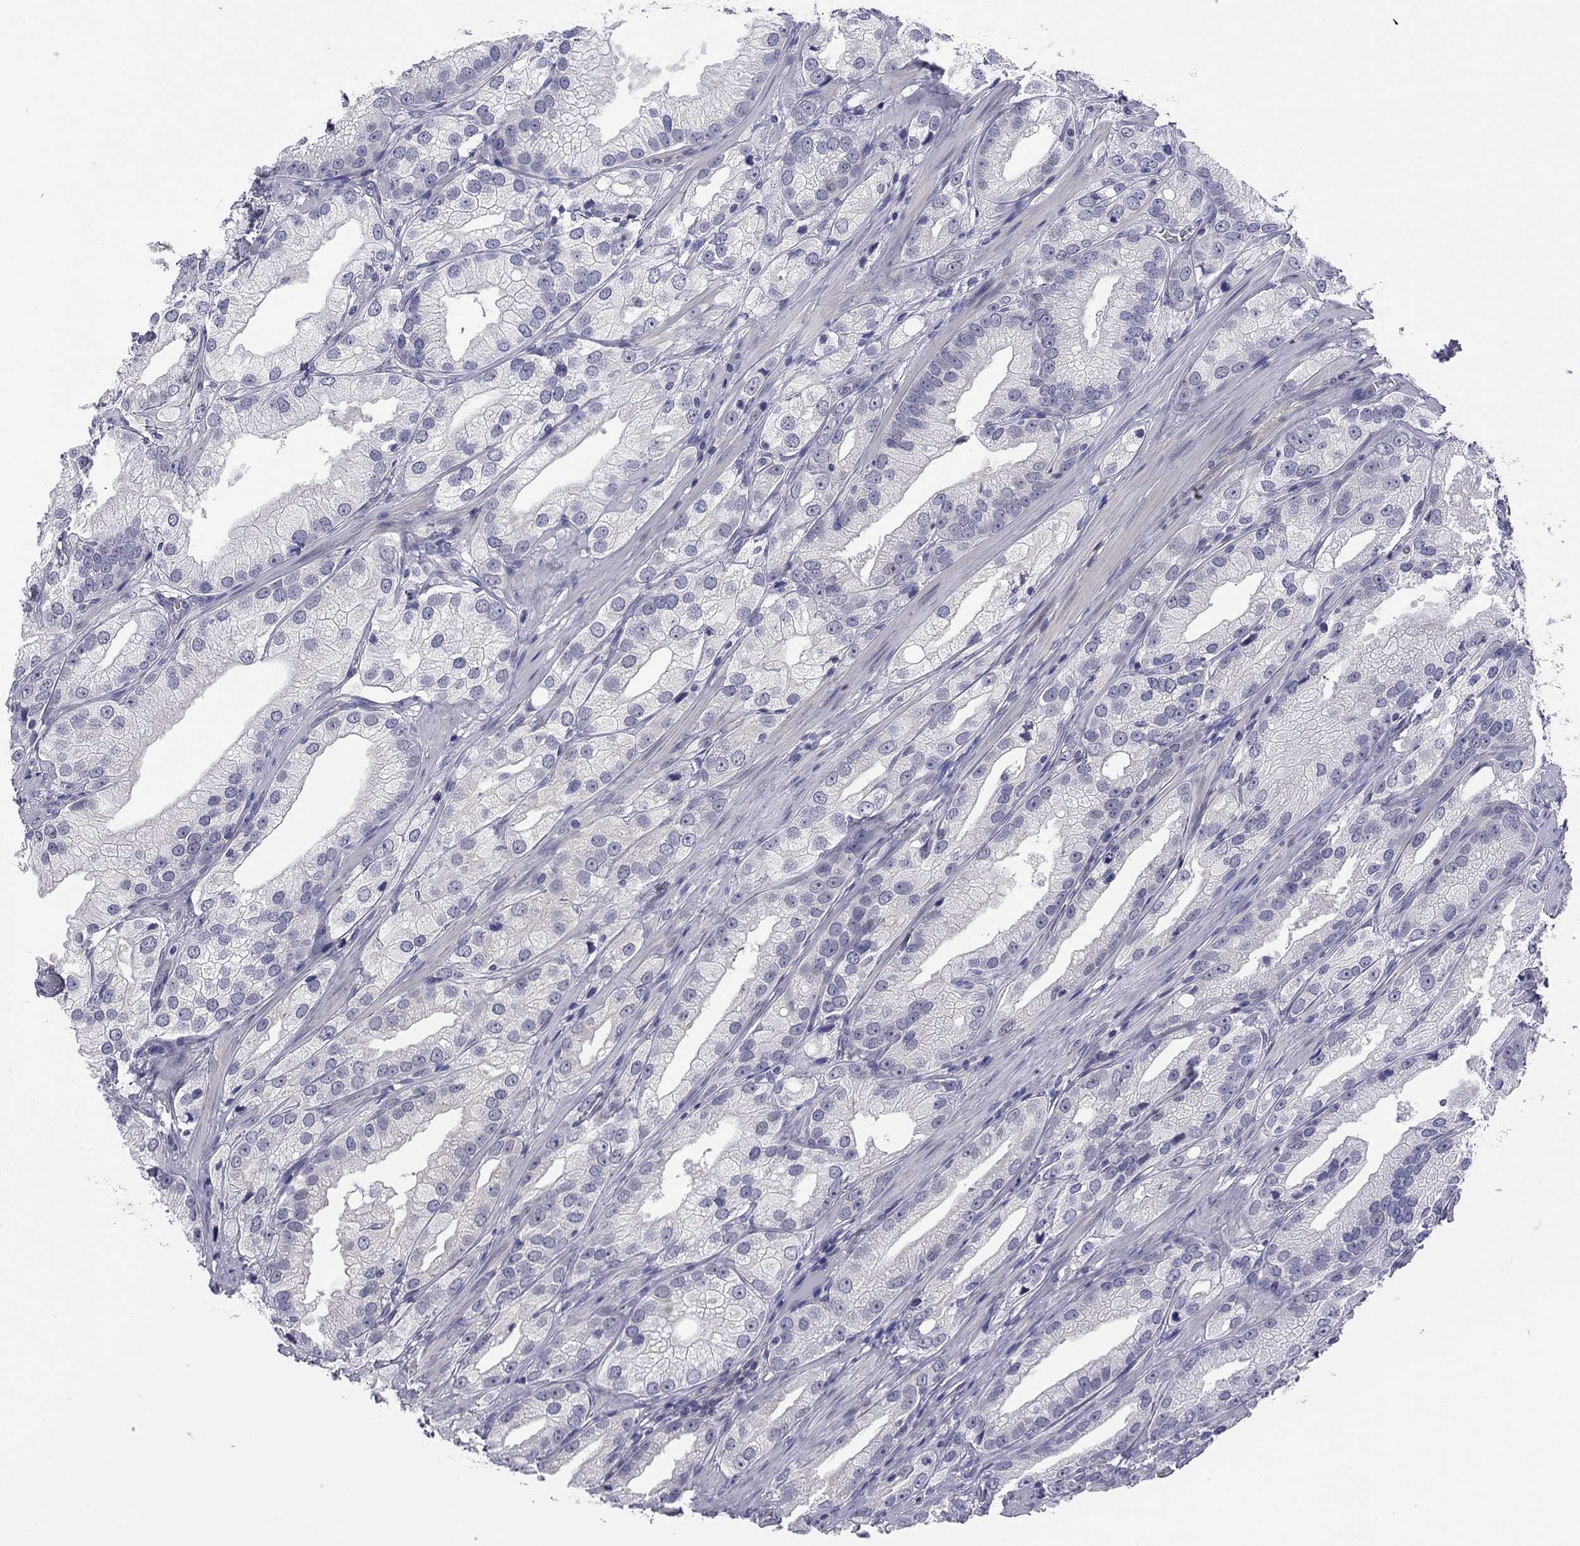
{"staining": {"intensity": "negative", "quantity": "none", "location": "none"}, "tissue": "prostate cancer", "cell_type": "Tumor cells", "image_type": "cancer", "snomed": [{"axis": "morphology", "description": "Adenocarcinoma, High grade"}, {"axis": "topography", "description": "Prostate and seminal vesicle, NOS"}], "caption": "High-grade adenocarcinoma (prostate) stained for a protein using immunohistochemistry exhibits no positivity tumor cells.", "gene": "POU5F2", "patient": {"sex": "male", "age": 62}}